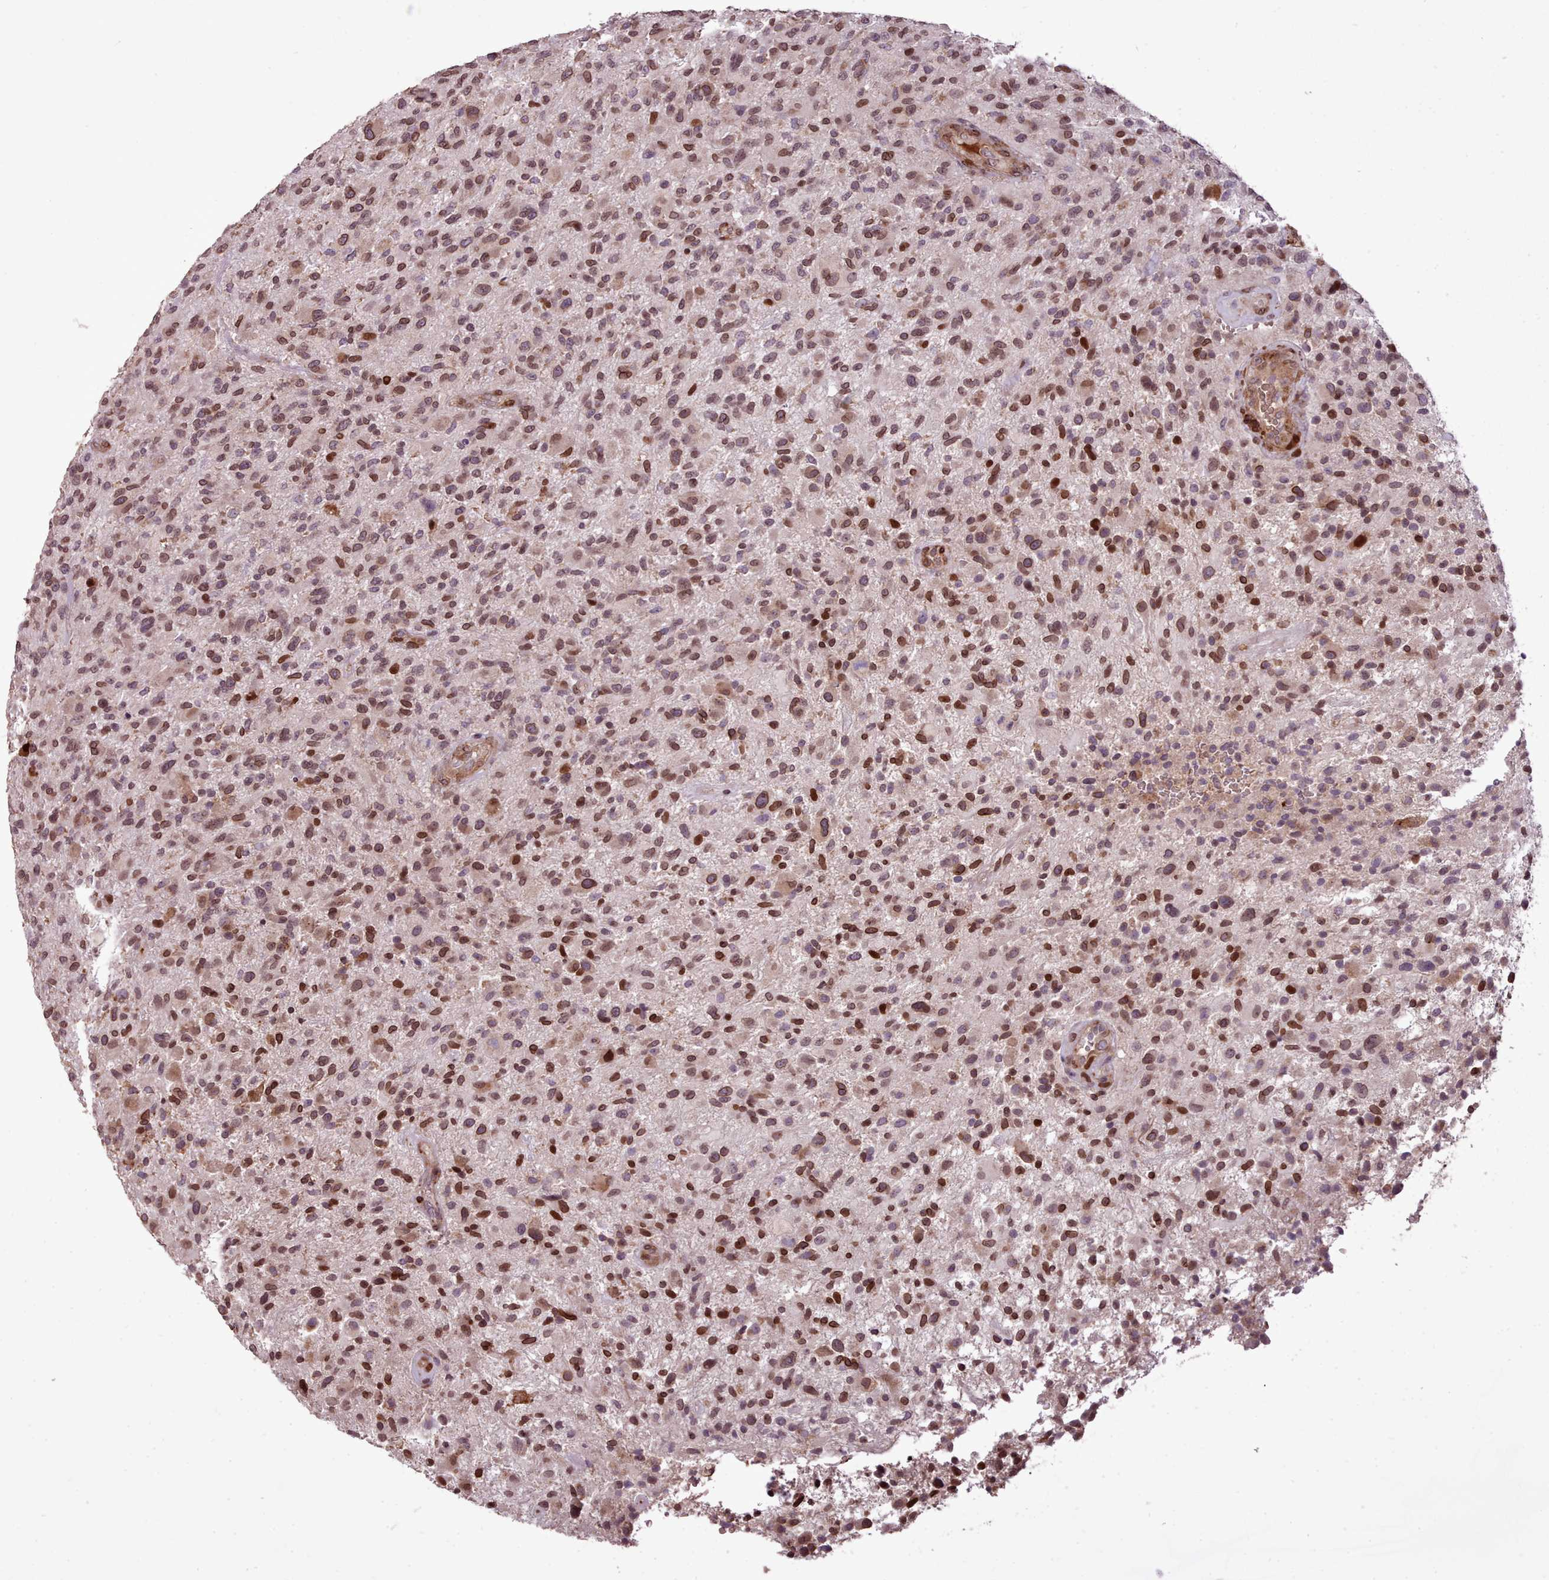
{"staining": {"intensity": "strong", "quantity": ">75%", "location": "cytoplasmic/membranous,nuclear"}, "tissue": "glioma", "cell_type": "Tumor cells", "image_type": "cancer", "snomed": [{"axis": "morphology", "description": "Glioma, malignant, High grade"}, {"axis": "topography", "description": "Brain"}], "caption": "A brown stain highlights strong cytoplasmic/membranous and nuclear staining of a protein in human high-grade glioma (malignant) tumor cells.", "gene": "CABP1", "patient": {"sex": "male", "age": 47}}